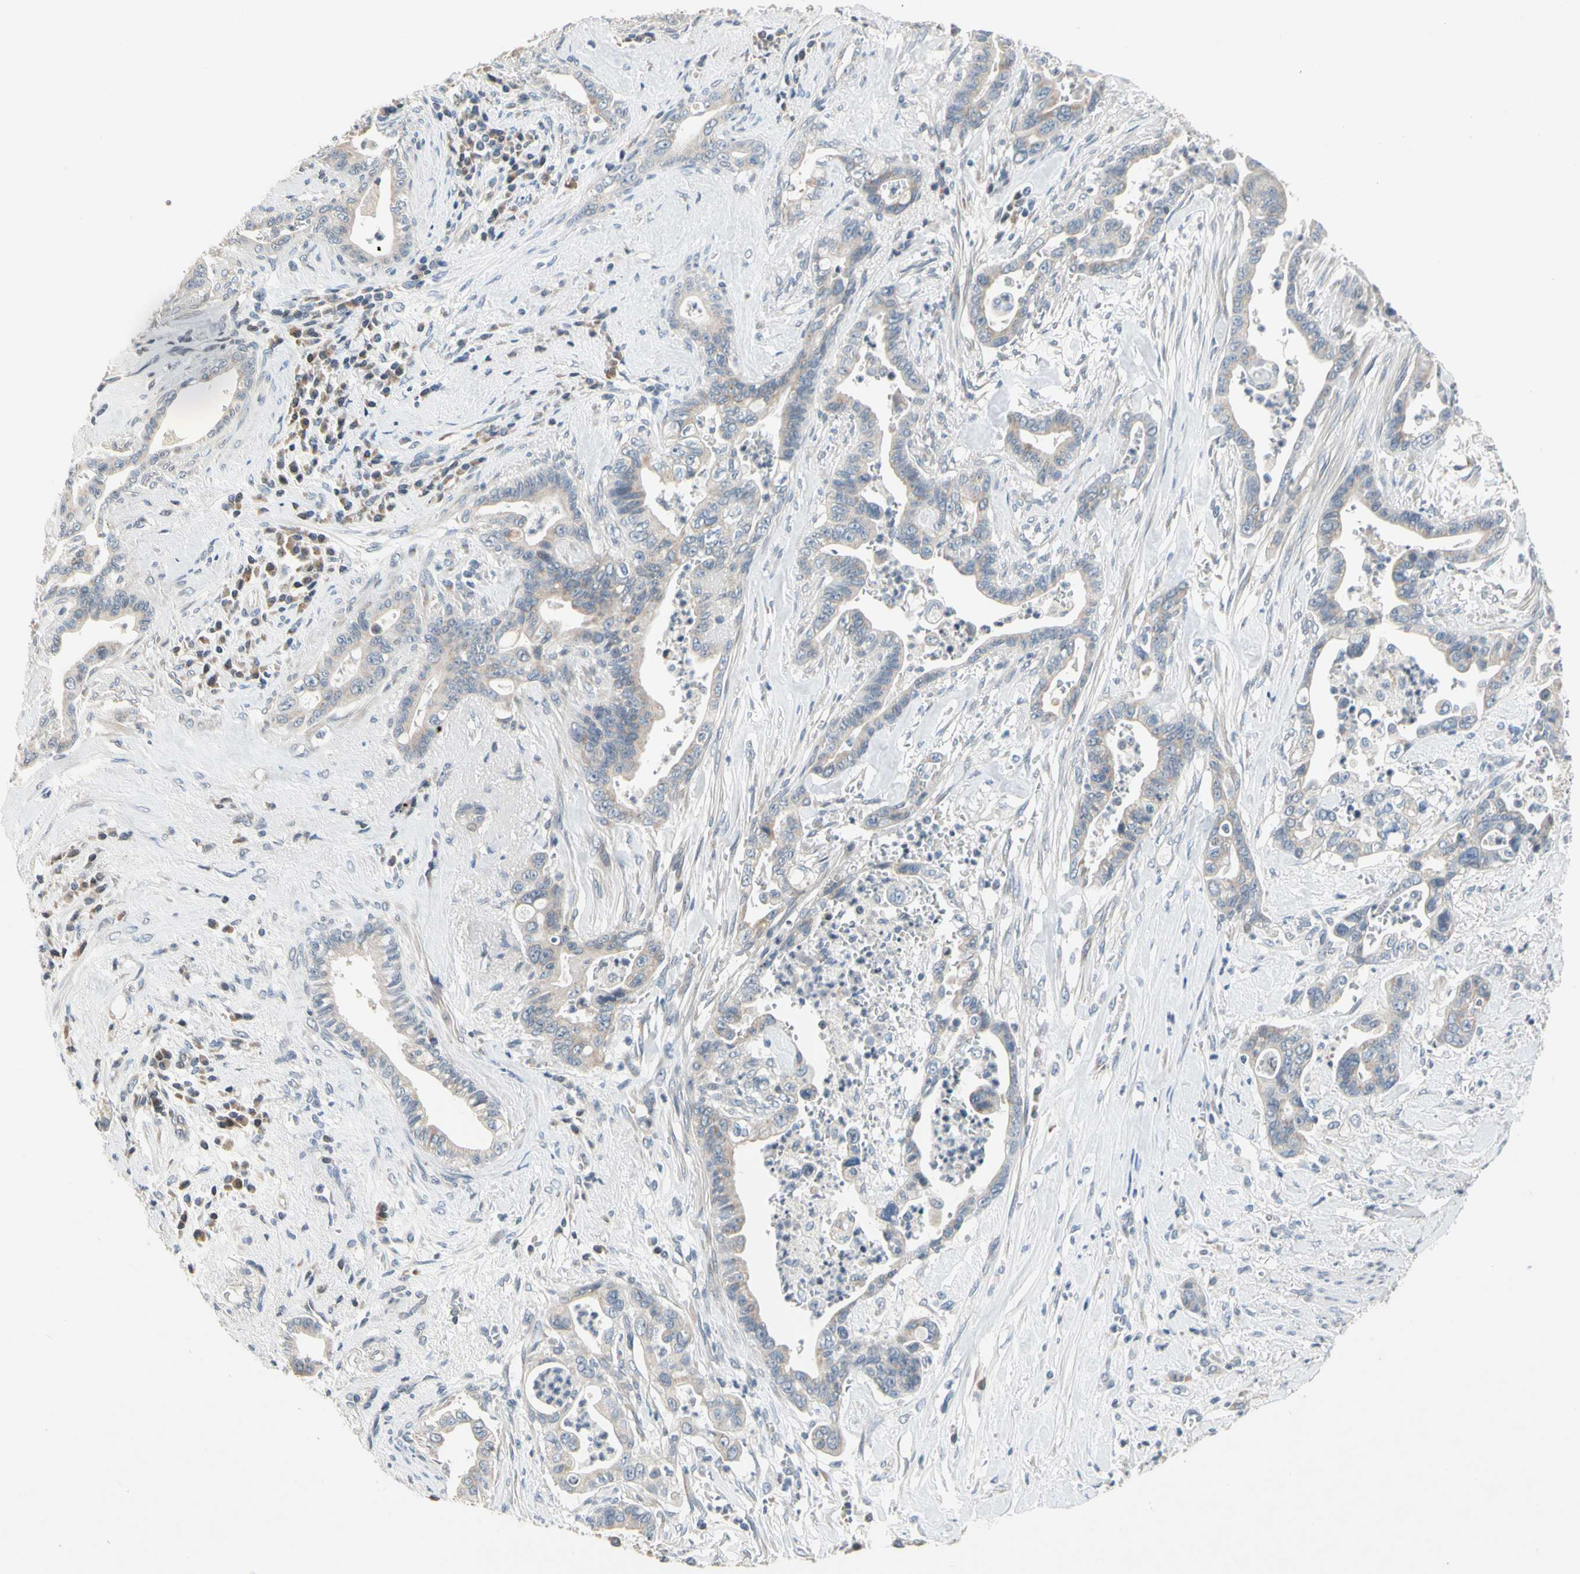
{"staining": {"intensity": "weak", "quantity": ">75%", "location": "cytoplasmic/membranous"}, "tissue": "pancreatic cancer", "cell_type": "Tumor cells", "image_type": "cancer", "snomed": [{"axis": "morphology", "description": "Adenocarcinoma, NOS"}, {"axis": "topography", "description": "Pancreas"}], "caption": "Immunohistochemistry photomicrograph of neoplastic tissue: pancreatic adenocarcinoma stained using immunohistochemistry exhibits low levels of weak protein expression localized specifically in the cytoplasmic/membranous of tumor cells, appearing as a cytoplasmic/membranous brown color.", "gene": "SOX30", "patient": {"sex": "male", "age": 70}}